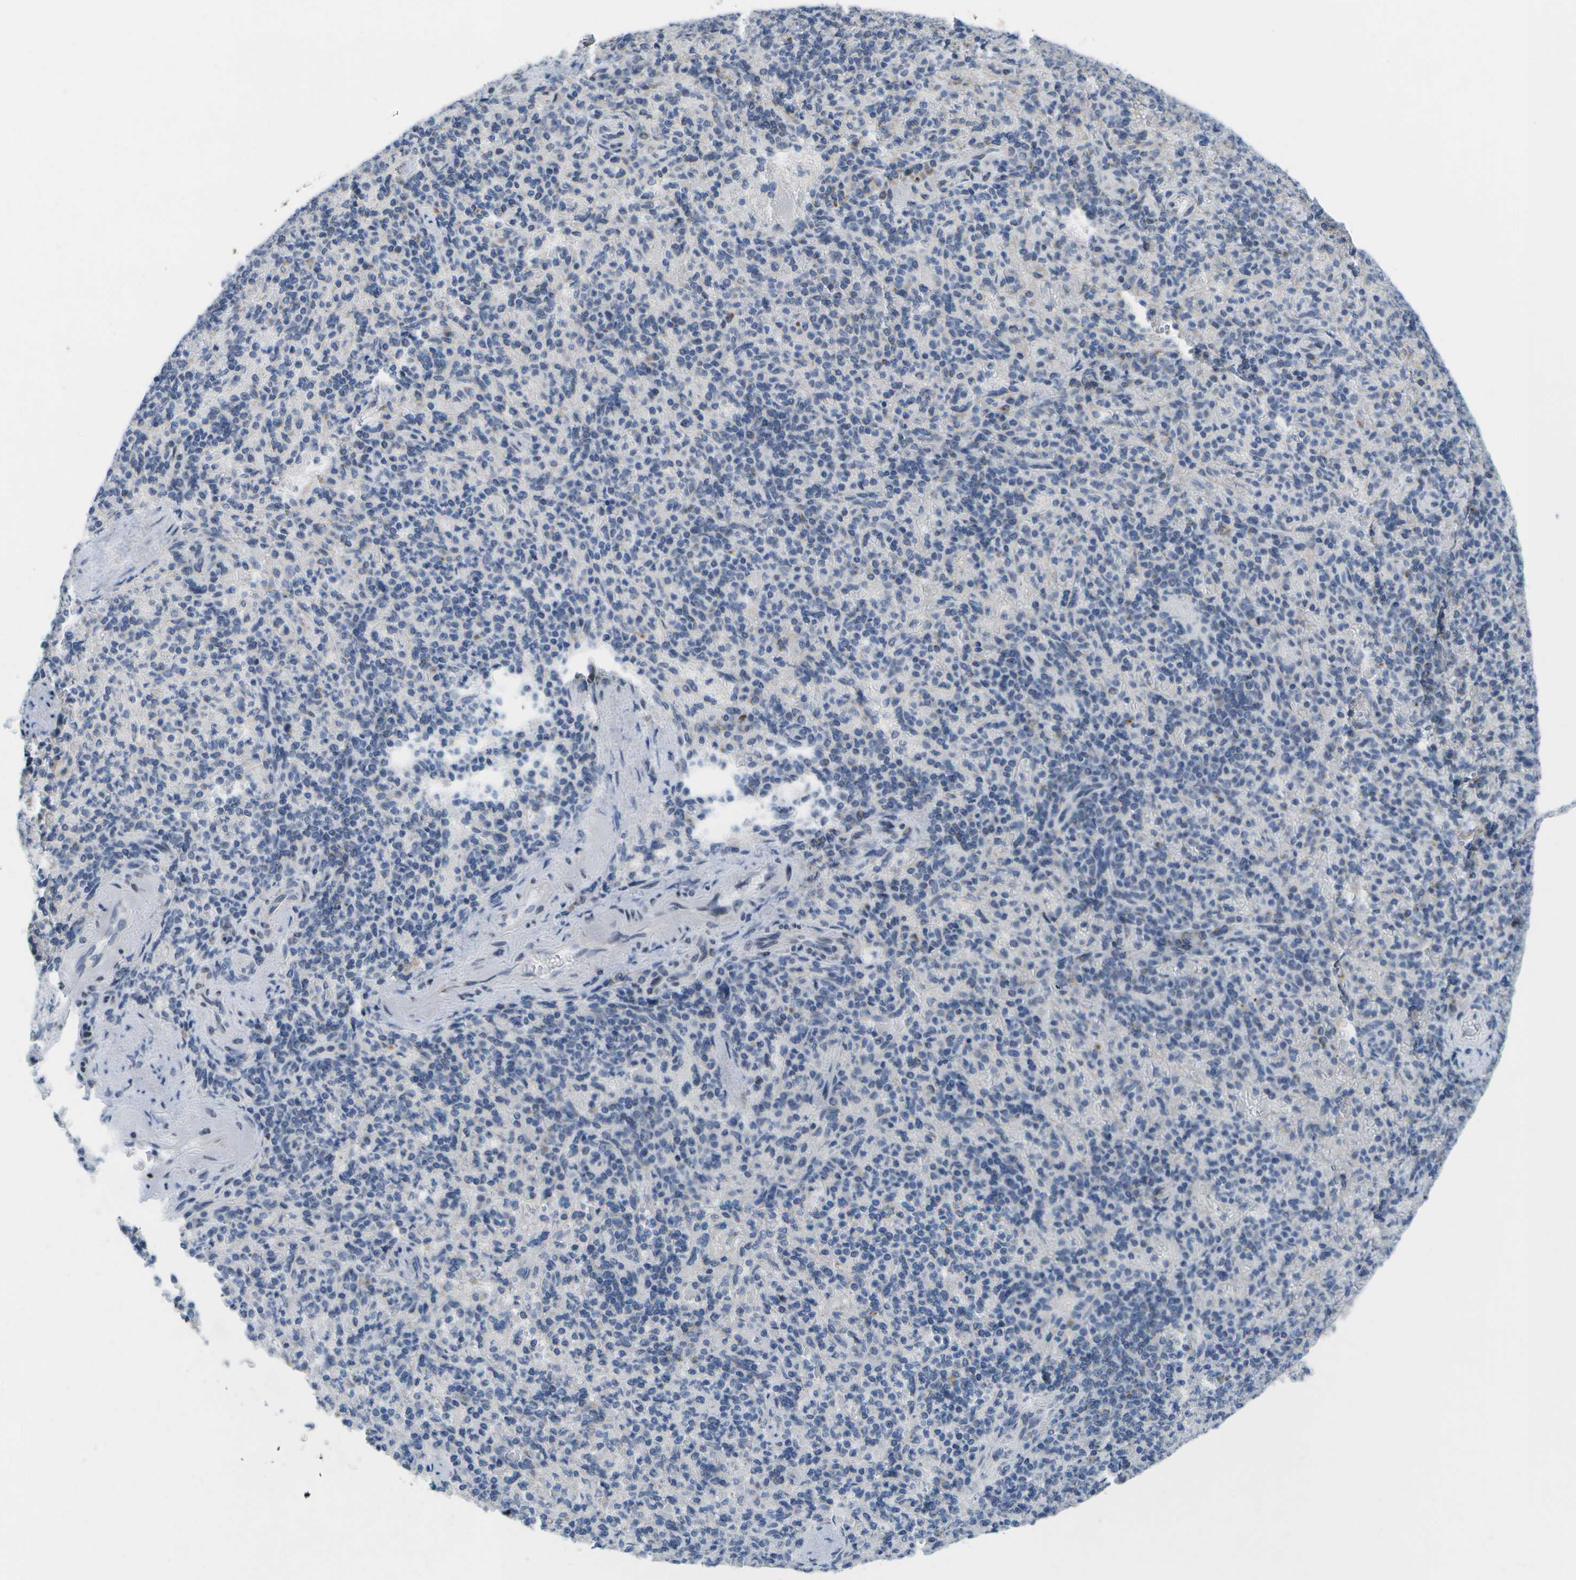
{"staining": {"intensity": "moderate", "quantity": "<25%", "location": "cytoplasmic/membranous"}, "tissue": "spleen", "cell_type": "Cells in red pulp", "image_type": "normal", "snomed": [{"axis": "morphology", "description": "Normal tissue, NOS"}, {"axis": "topography", "description": "Spleen"}], "caption": "Approximately <25% of cells in red pulp in unremarkable spleen exhibit moderate cytoplasmic/membranous protein expression as visualized by brown immunohistochemical staining.", "gene": "TMEM223", "patient": {"sex": "female", "age": 74}}